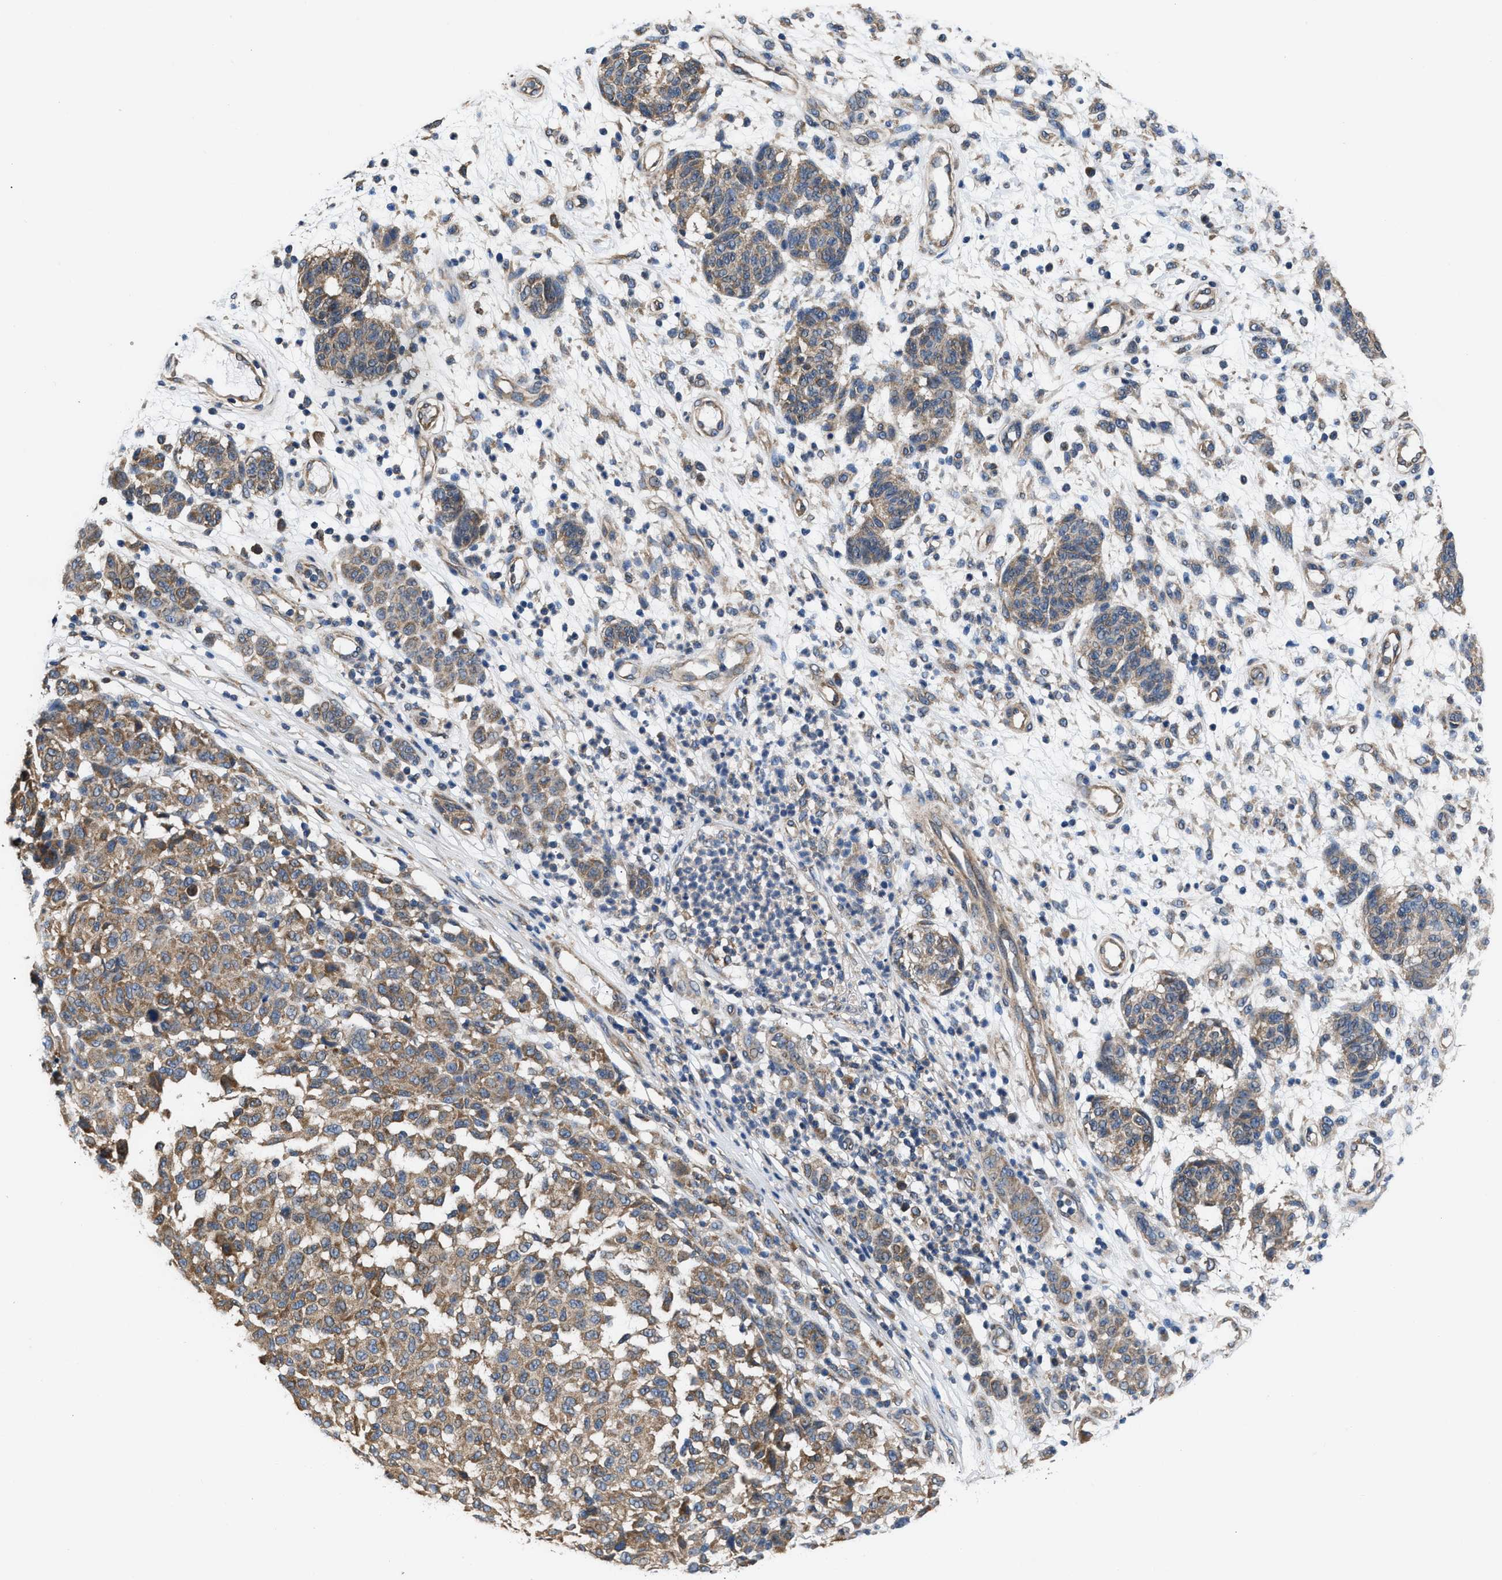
{"staining": {"intensity": "moderate", "quantity": ">75%", "location": "cytoplasmic/membranous"}, "tissue": "melanoma", "cell_type": "Tumor cells", "image_type": "cancer", "snomed": [{"axis": "morphology", "description": "Malignant melanoma, NOS"}, {"axis": "topography", "description": "Skin"}], "caption": "A brown stain shows moderate cytoplasmic/membranous expression of a protein in melanoma tumor cells.", "gene": "CEP128", "patient": {"sex": "male", "age": 59}}